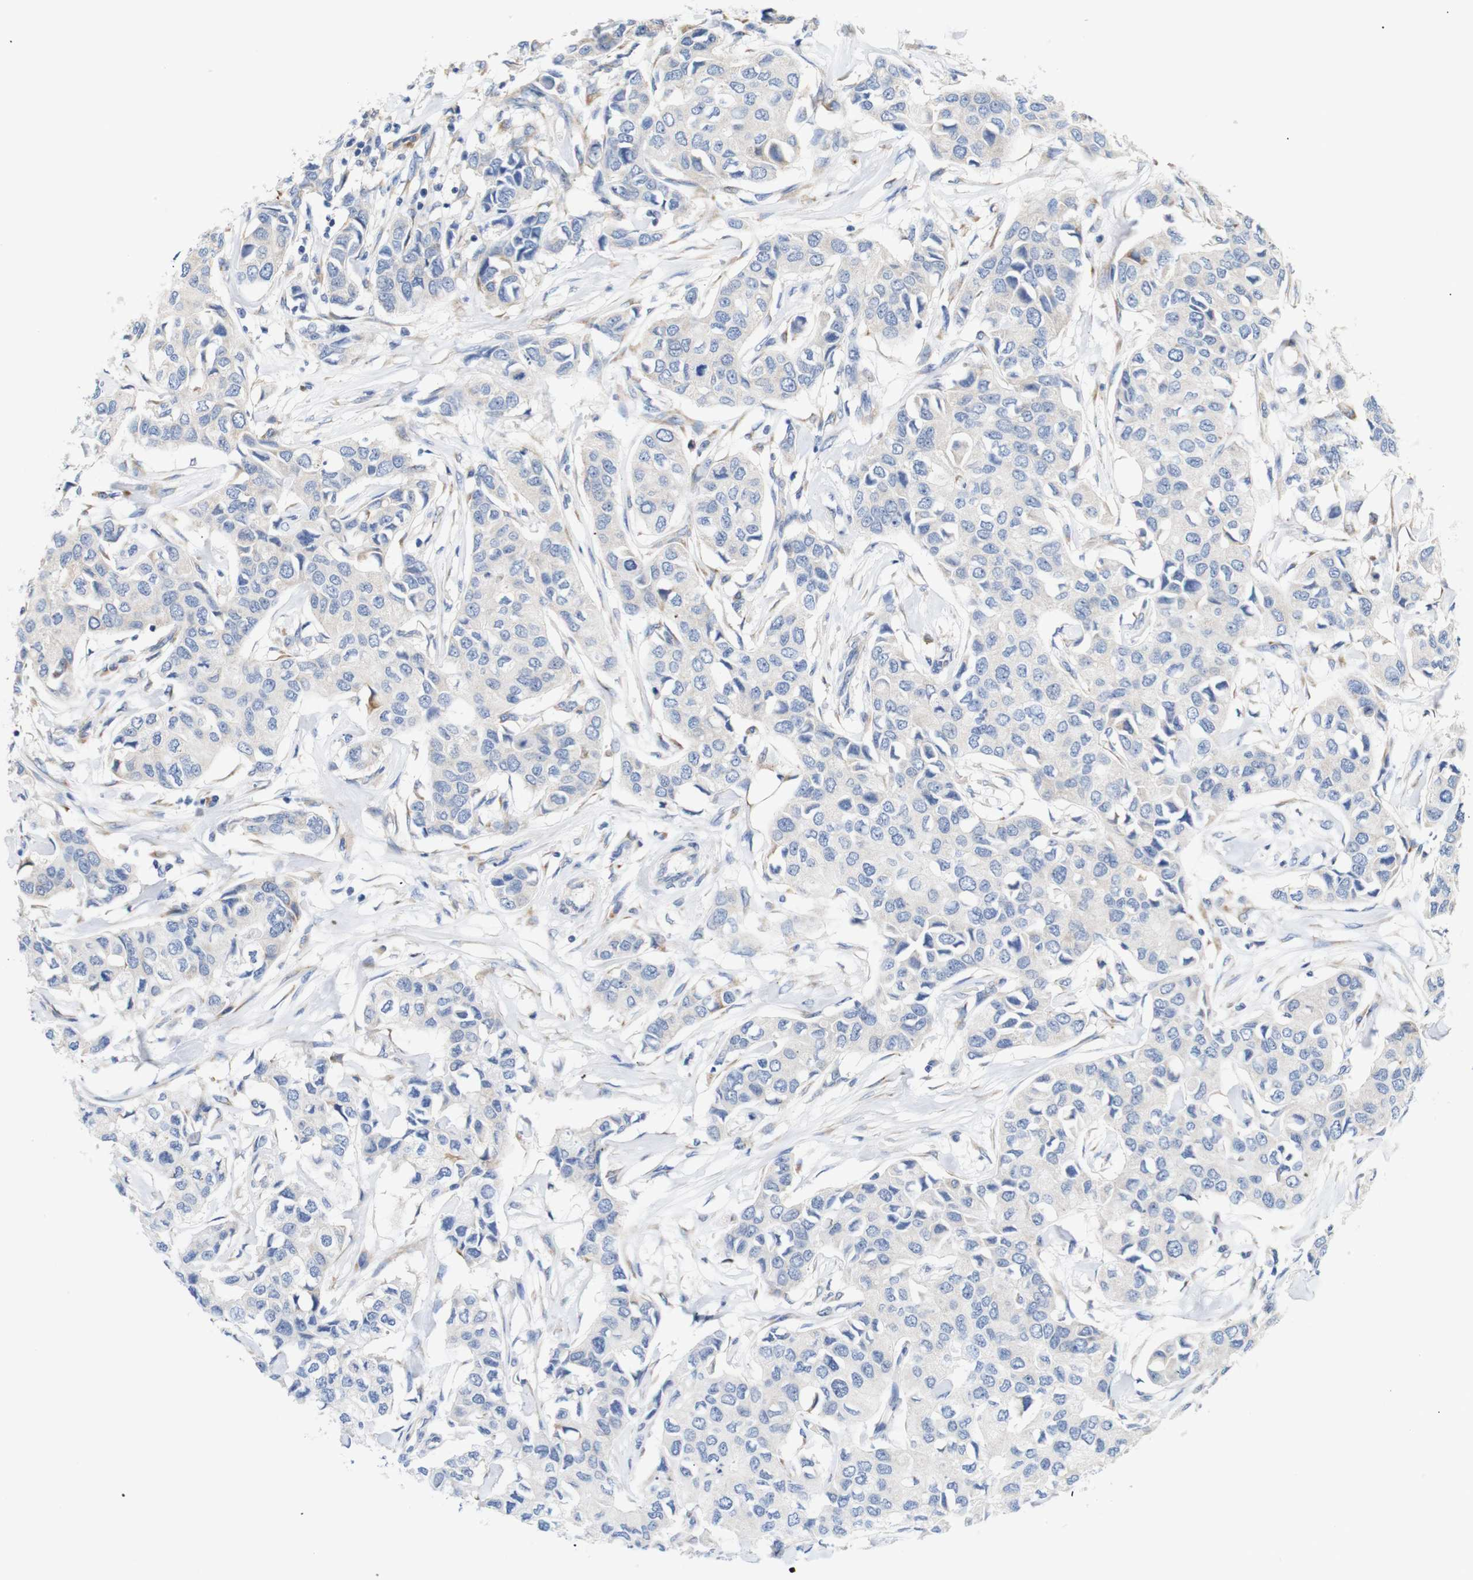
{"staining": {"intensity": "negative", "quantity": "none", "location": "none"}, "tissue": "breast cancer", "cell_type": "Tumor cells", "image_type": "cancer", "snomed": [{"axis": "morphology", "description": "Duct carcinoma"}, {"axis": "topography", "description": "Breast"}], "caption": "This image is of intraductal carcinoma (breast) stained with immunohistochemistry to label a protein in brown with the nuclei are counter-stained blue. There is no expression in tumor cells.", "gene": "TRIM5", "patient": {"sex": "female", "age": 80}}